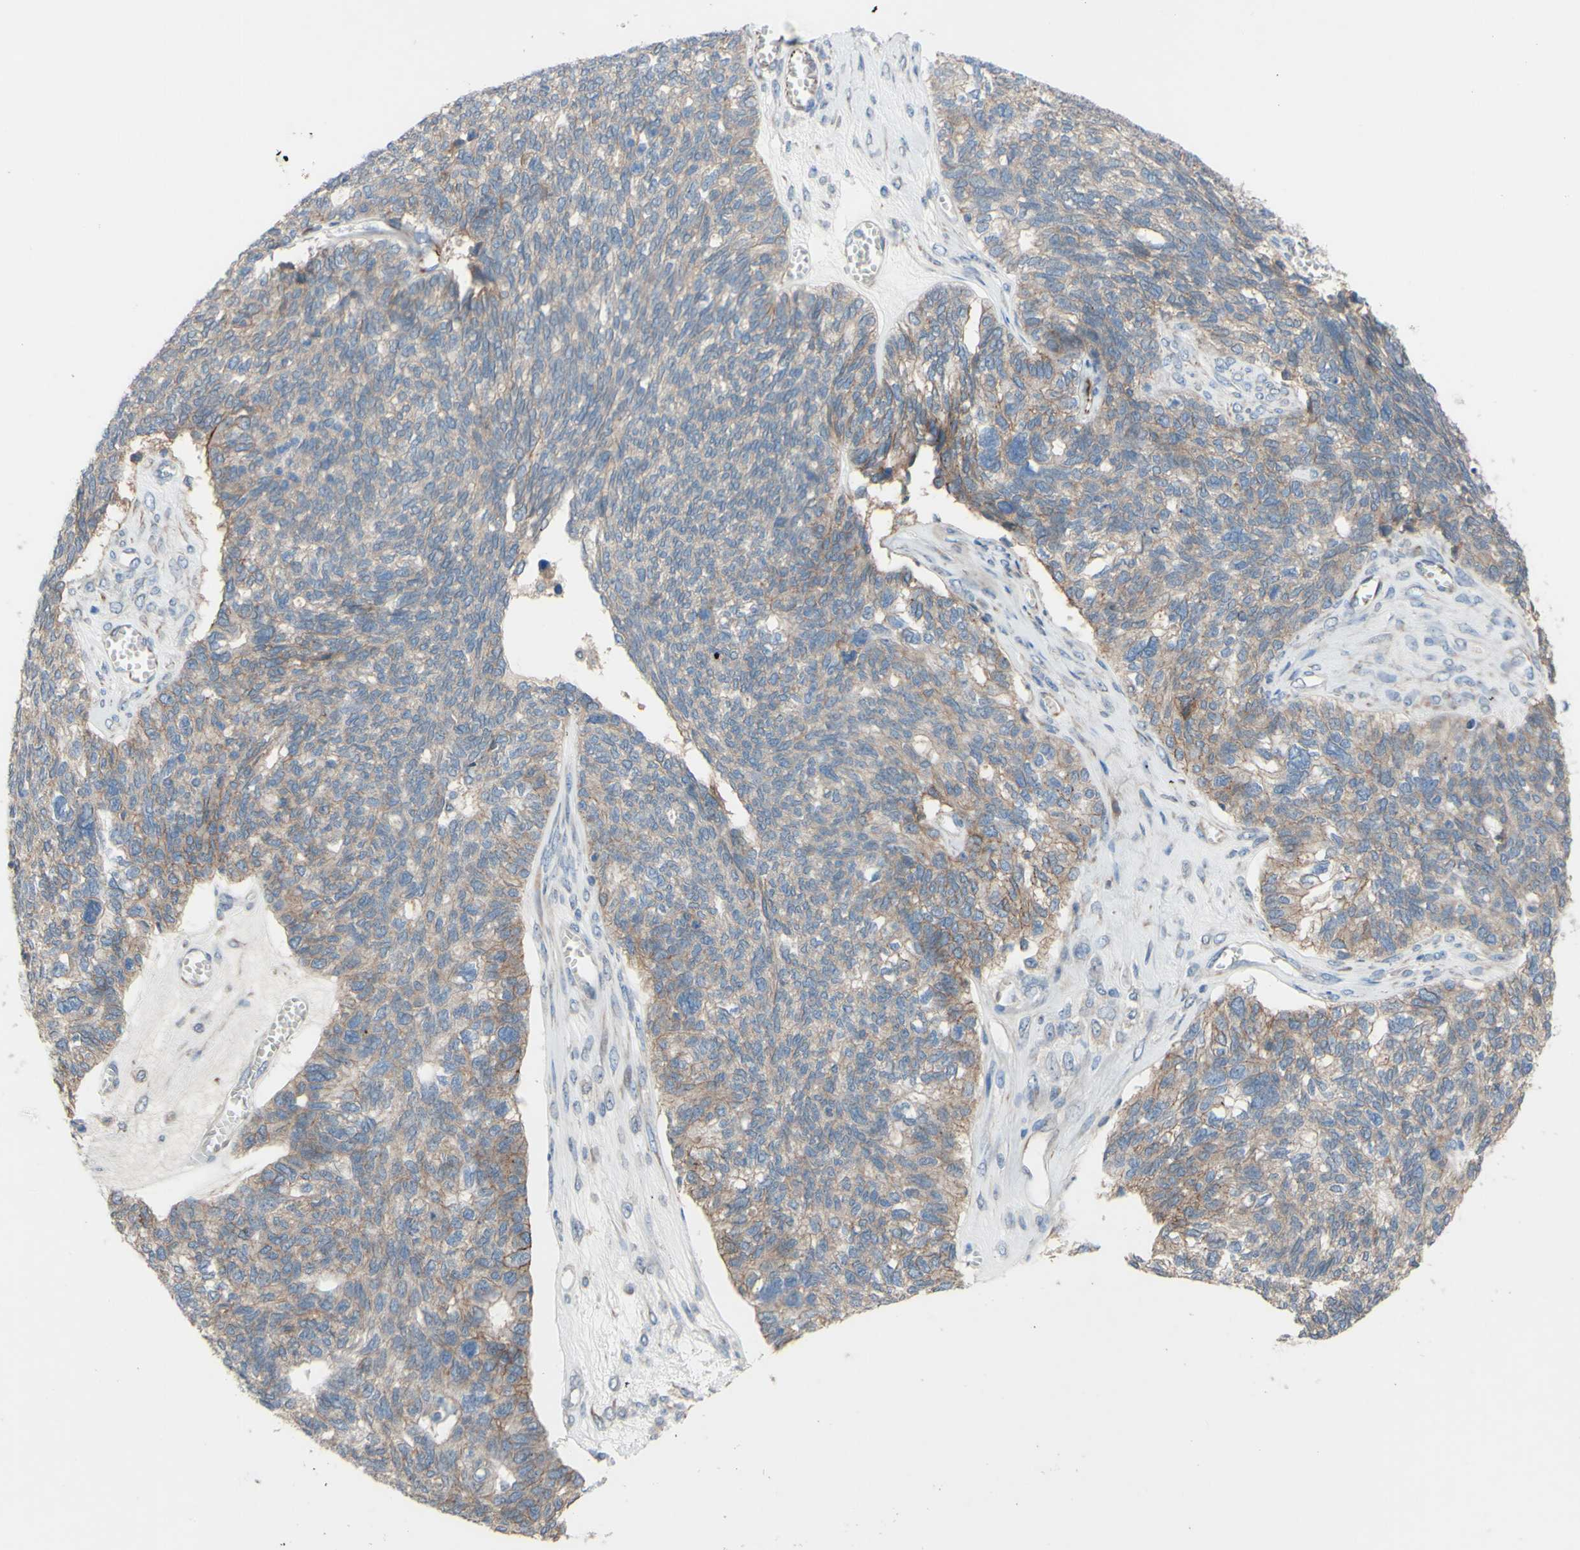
{"staining": {"intensity": "weak", "quantity": ">75%", "location": "cytoplasmic/membranous"}, "tissue": "ovarian cancer", "cell_type": "Tumor cells", "image_type": "cancer", "snomed": [{"axis": "morphology", "description": "Cystadenocarcinoma, serous, NOS"}, {"axis": "topography", "description": "Ovary"}], "caption": "Tumor cells reveal weak cytoplasmic/membranous positivity in about >75% of cells in serous cystadenocarcinoma (ovarian). Immunohistochemistry stains the protein in brown and the nuclei are stained blue.", "gene": "CDCP1", "patient": {"sex": "female", "age": 79}}